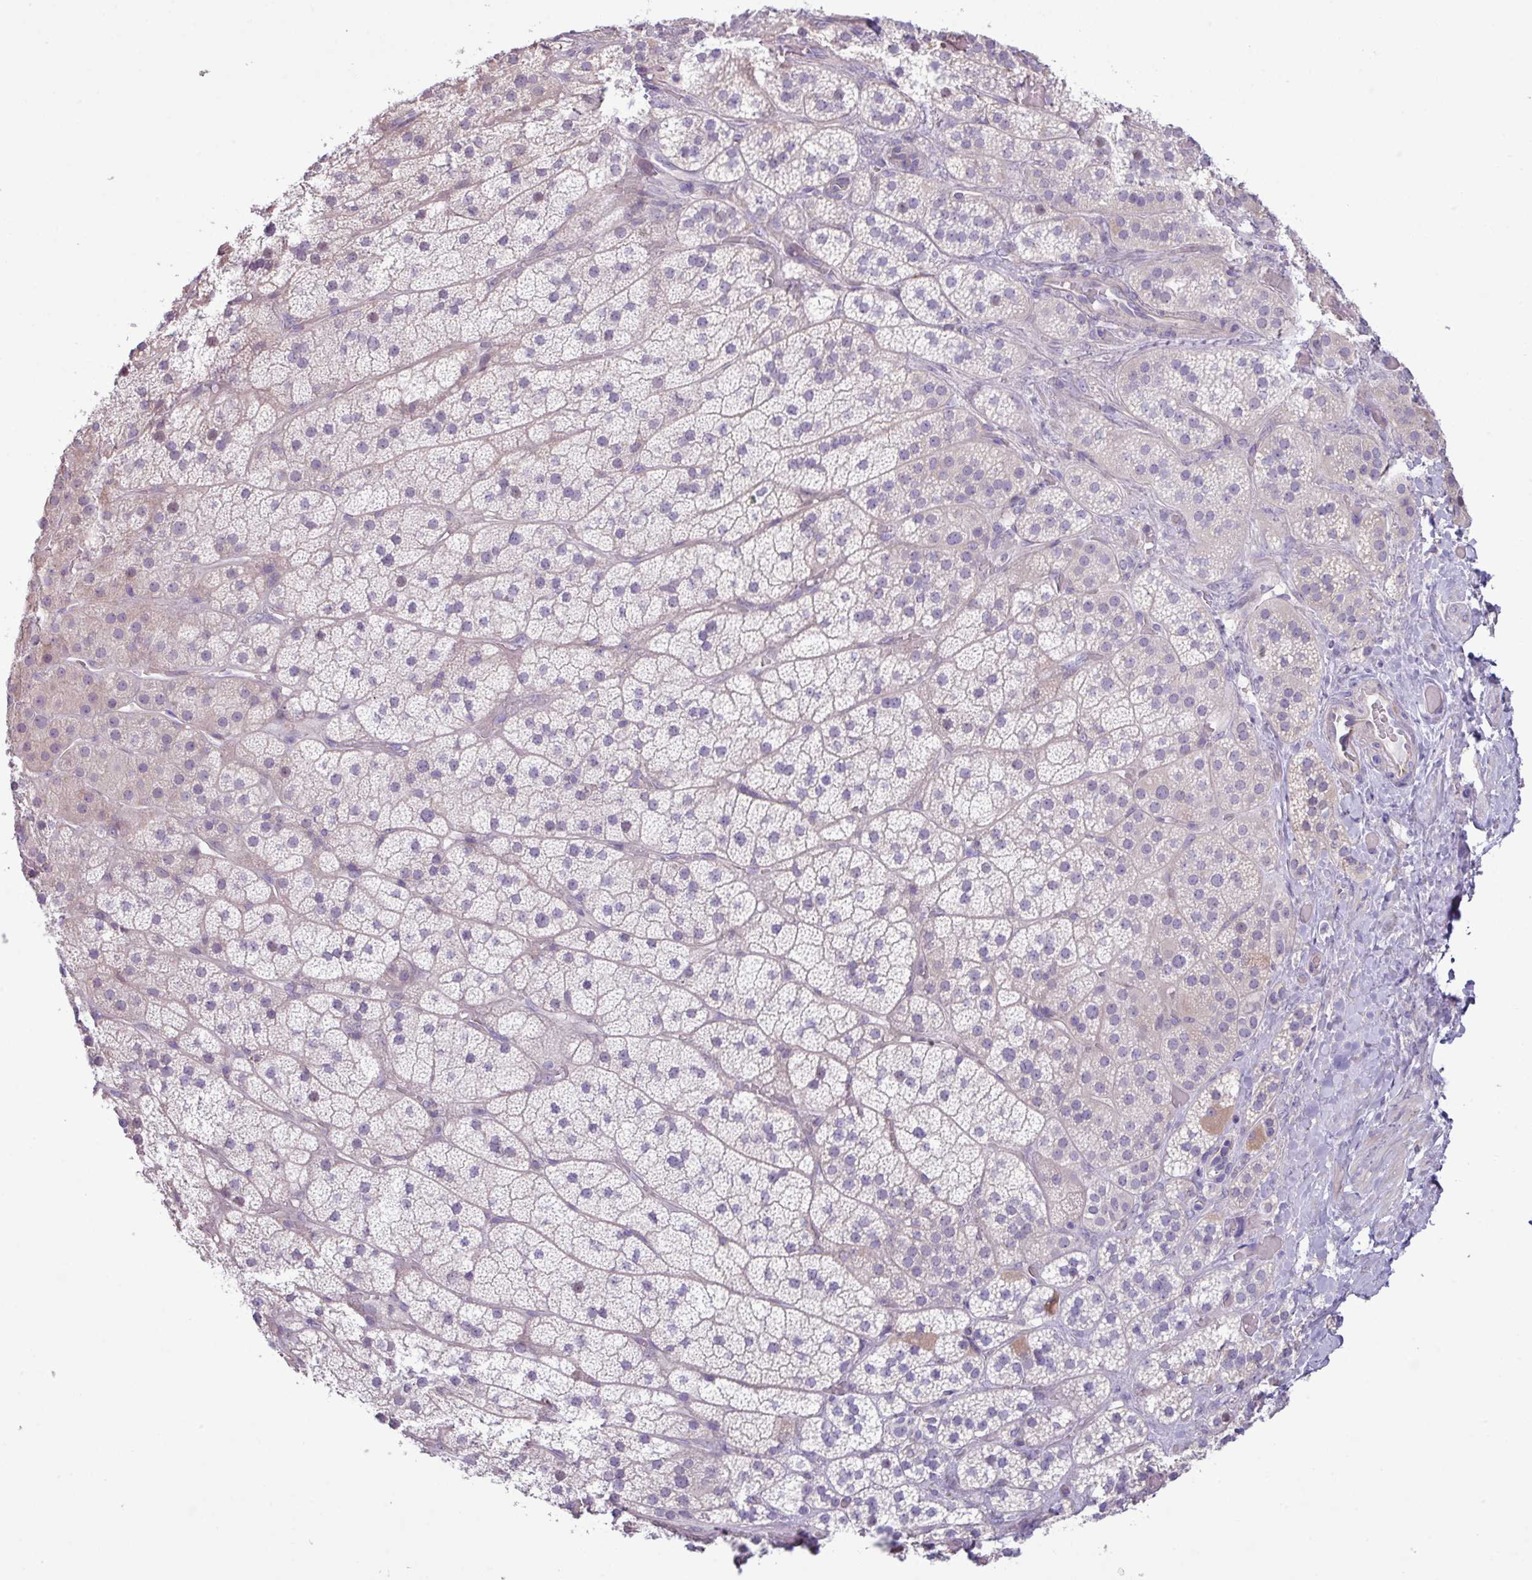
{"staining": {"intensity": "weak", "quantity": "<25%", "location": "nuclear"}, "tissue": "adrenal gland", "cell_type": "Glandular cells", "image_type": "normal", "snomed": [{"axis": "morphology", "description": "Normal tissue, NOS"}, {"axis": "topography", "description": "Adrenal gland"}], "caption": "Adrenal gland stained for a protein using immunohistochemistry (IHC) shows no positivity glandular cells.", "gene": "IRGC", "patient": {"sex": "male", "age": 57}}